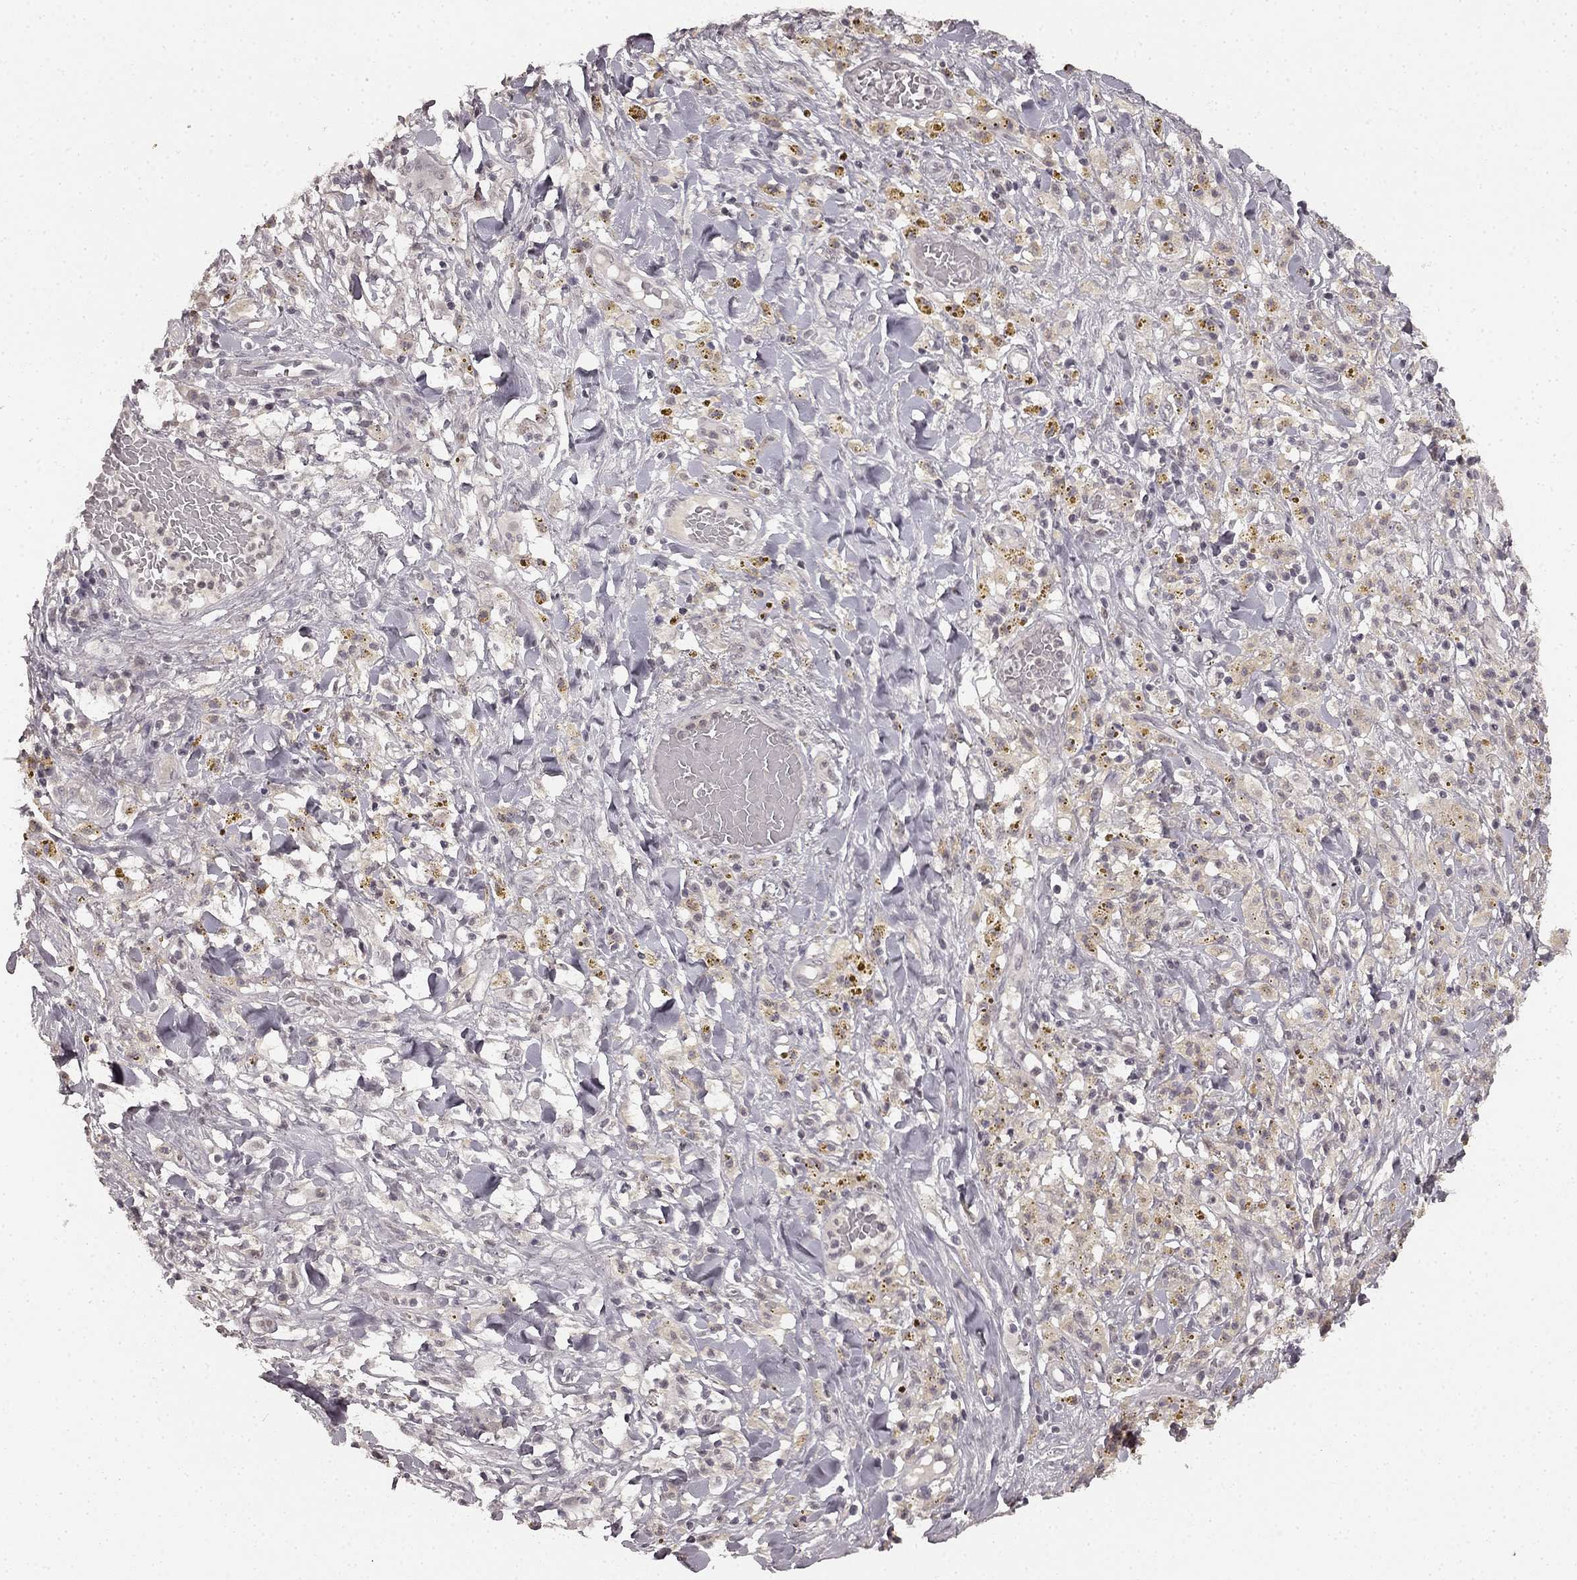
{"staining": {"intensity": "weak", "quantity": "25%-75%", "location": "cytoplasmic/membranous"}, "tissue": "melanoma", "cell_type": "Tumor cells", "image_type": "cancer", "snomed": [{"axis": "morphology", "description": "Malignant melanoma, NOS"}, {"axis": "topography", "description": "Skin"}], "caption": "Malignant melanoma stained with DAB IHC shows low levels of weak cytoplasmic/membranous staining in approximately 25%-75% of tumor cells.", "gene": "HCN4", "patient": {"sex": "female", "age": 91}}